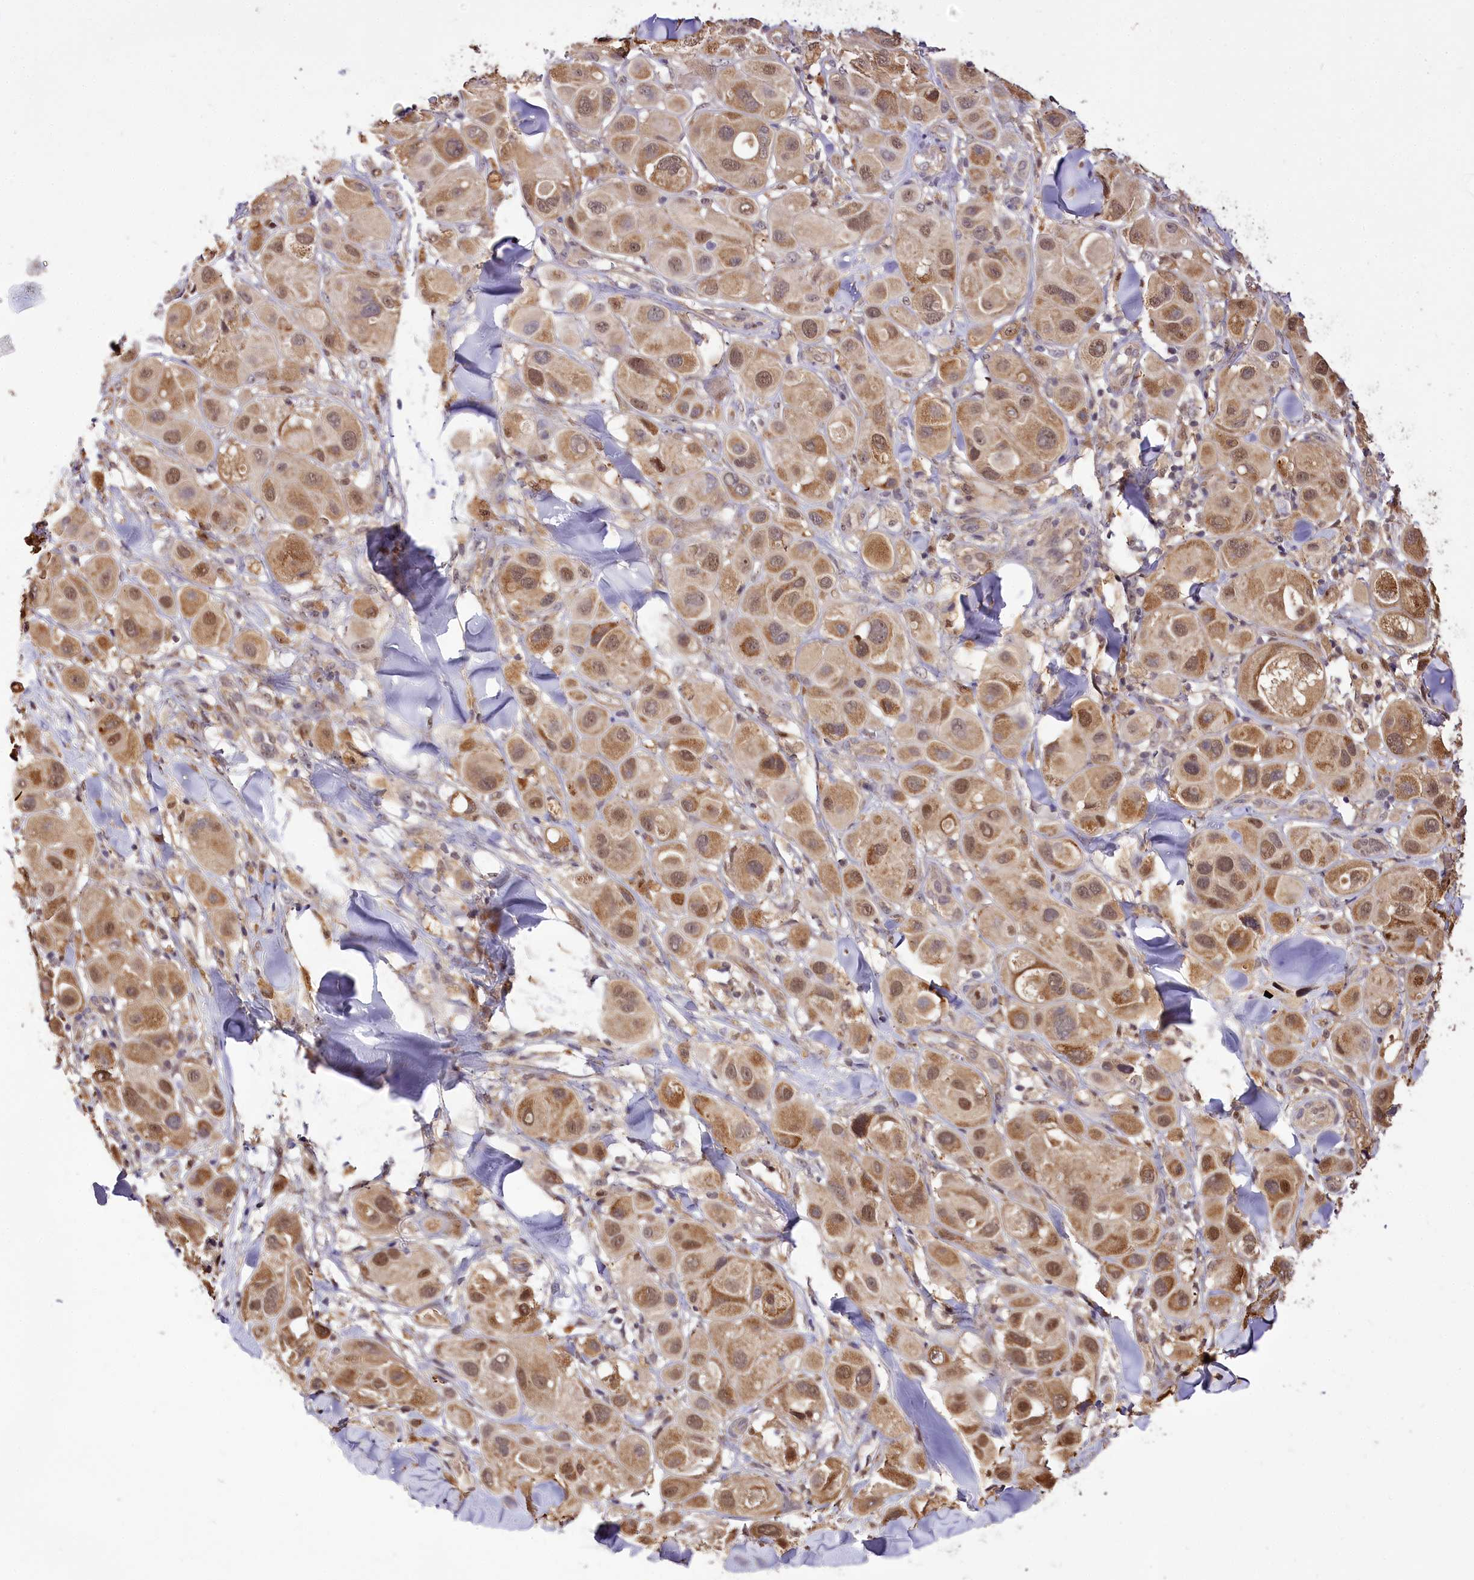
{"staining": {"intensity": "moderate", "quantity": ">75%", "location": "cytoplasmic/membranous,nuclear"}, "tissue": "melanoma", "cell_type": "Tumor cells", "image_type": "cancer", "snomed": [{"axis": "morphology", "description": "Malignant melanoma, Metastatic site"}, {"axis": "topography", "description": "Skin"}], "caption": "This histopathology image exhibits melanoma stained with IHC to label a protein in brown. The cytoplasmic/membranous and nuclear of tumor cells show moderate positivity for the protein. Nuclei are counter-stained blue.", "gene": "GNL3L", "patient": {"sex": "male", "age": 41}}